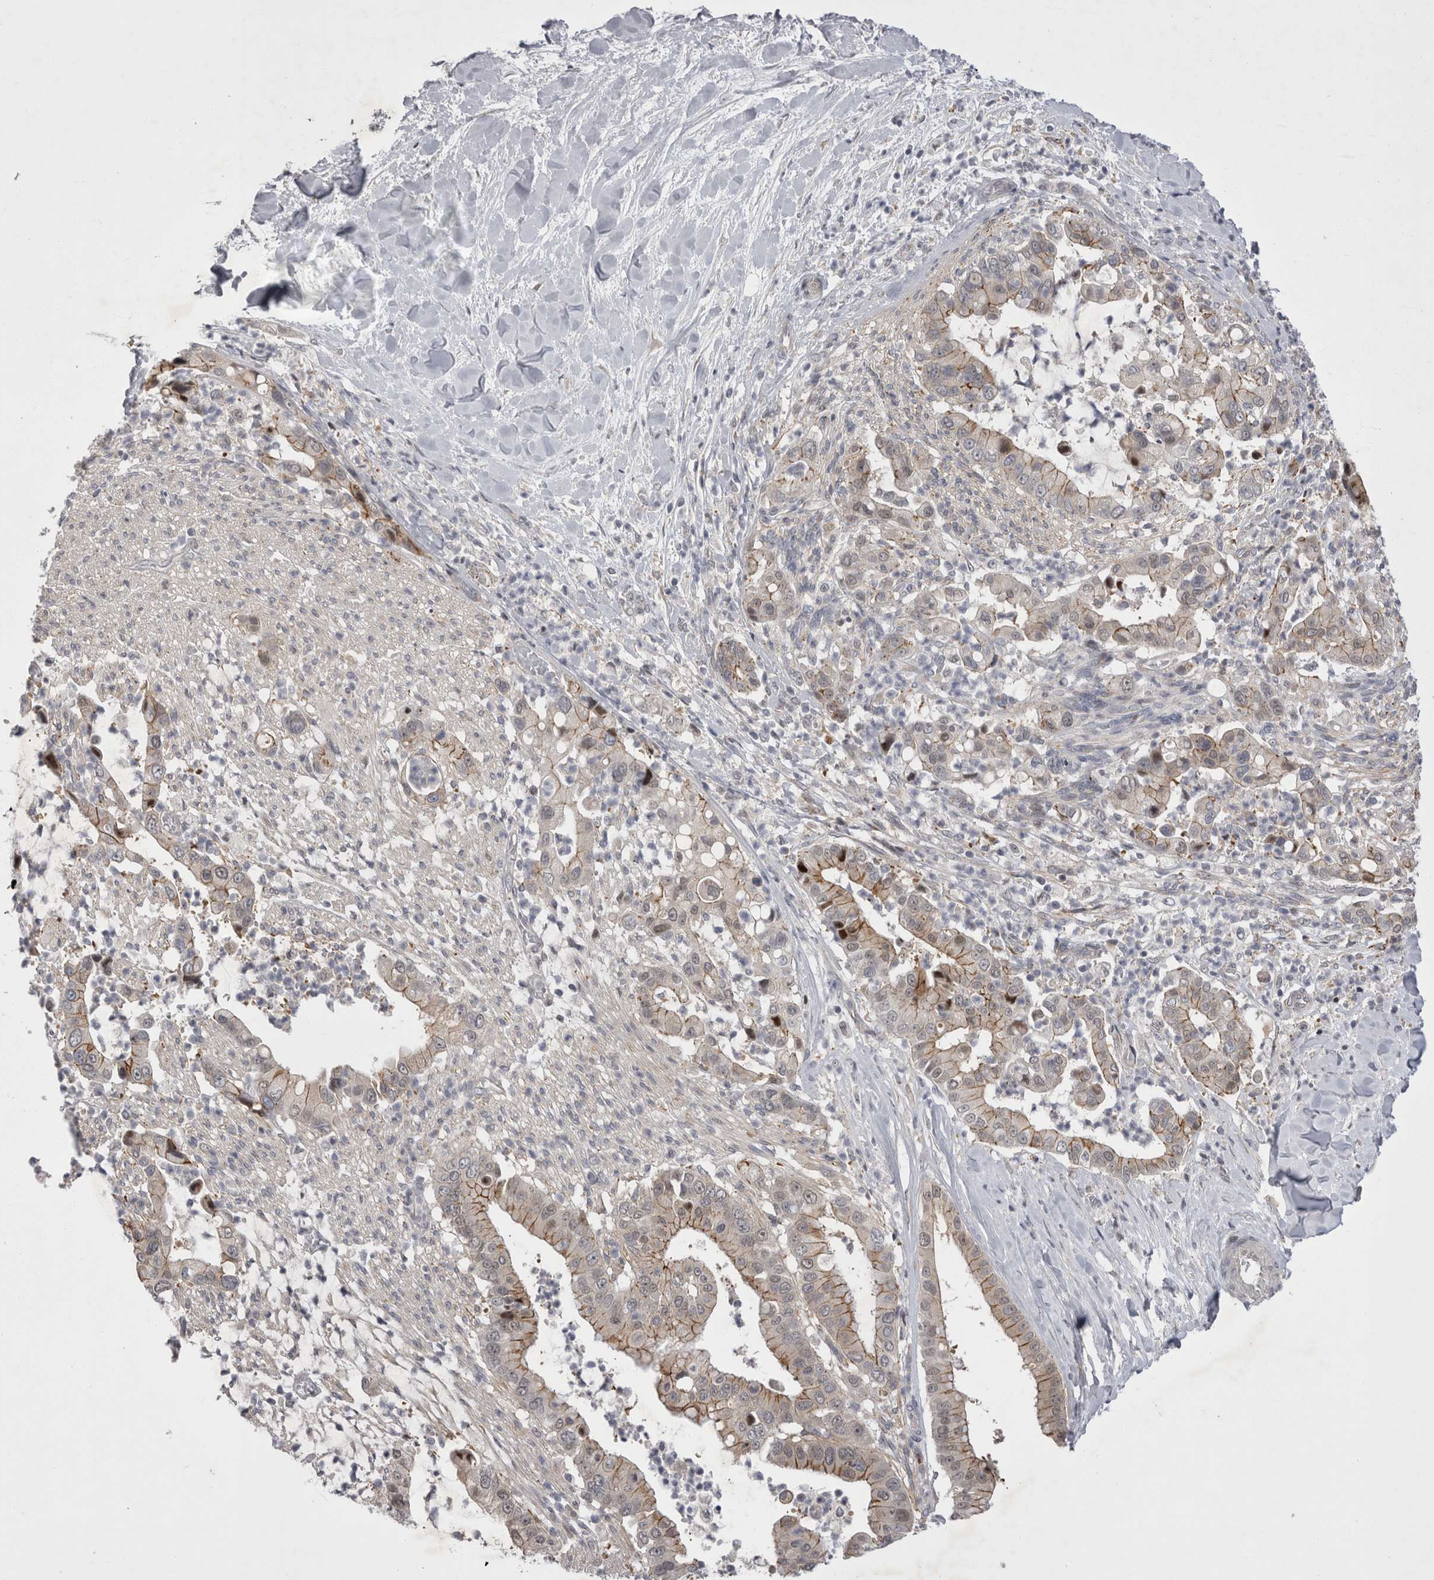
{"staining": {"intensity": "moderate", "quantity": "25%-75%", "location": "cytoplasmic/membranous"}, "tissue": "liver cancer", "cell_type": "Tumor cells", "image_type": "cancer", "snomed": [{"axis": "morphology", "description": "Cholangiocarcinoma"}, {"axis": "topography", "description": "Liver"}], "caption": "IHC (DAB (3,3'-diaminobenzidine)) staining of cholangiocarcinoma (liver) reveals moderate cytoplasmic/membranous protein expression in approximately 25%-75% of tumor cells.", "gene": "NENF", "patient": {"sex": "female", "age": 54}}